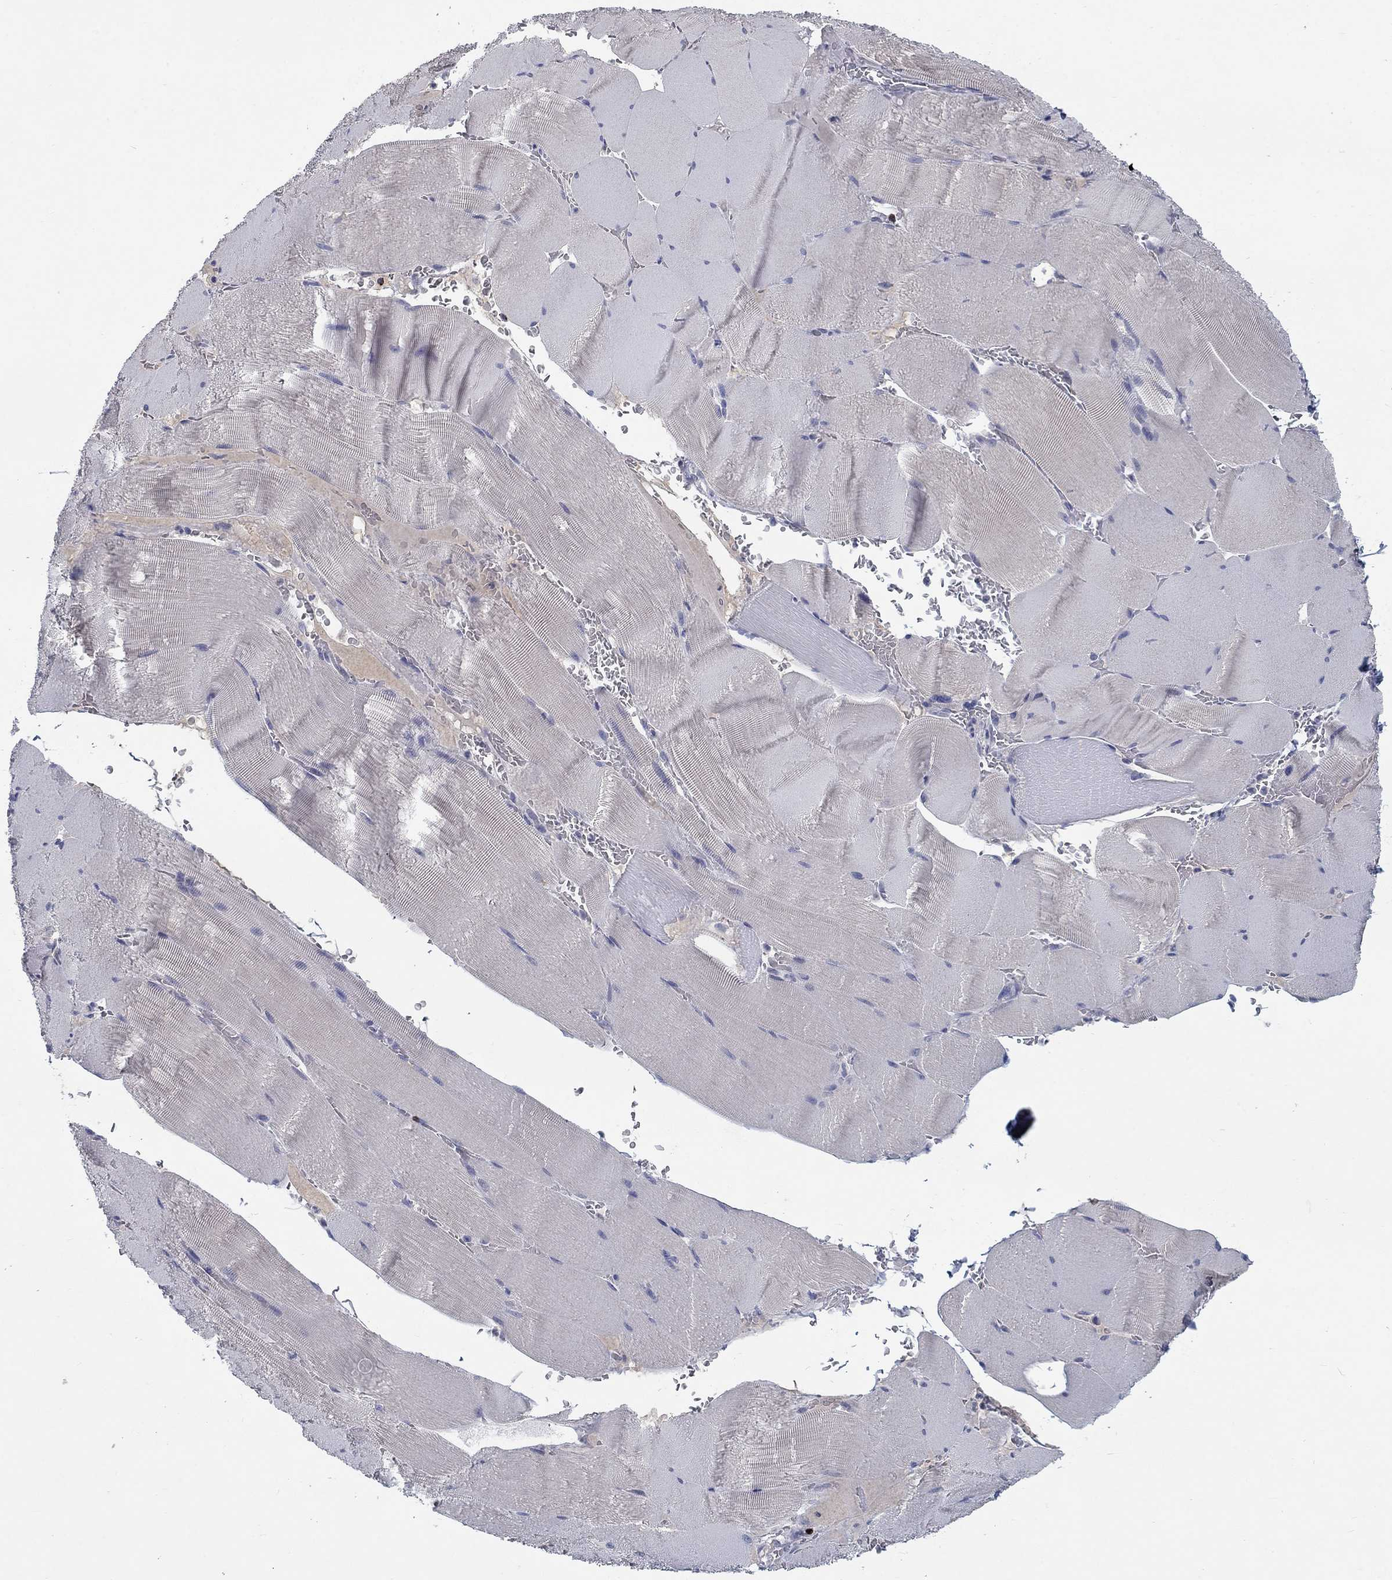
{"staining": {"intensity": "negative", "quantity": "none", "location": "none"}, "tissue": "skeletal muscle", "cell_type": "Myocytes", "image_type": "normal", "snomed": [{"axis": "morphology", "description": "Normal tissue, NOS"}, {"axis": "topography", "description": "Skeletal muscle"}], "caption": "Immunohistochemistry histopathology image of unremarkable human skeletal muscle stained for a protein (brown), which reveals no expression in myocytes.", "gene": "GZMA", "patient": {"sex": "male", "age": 56}}